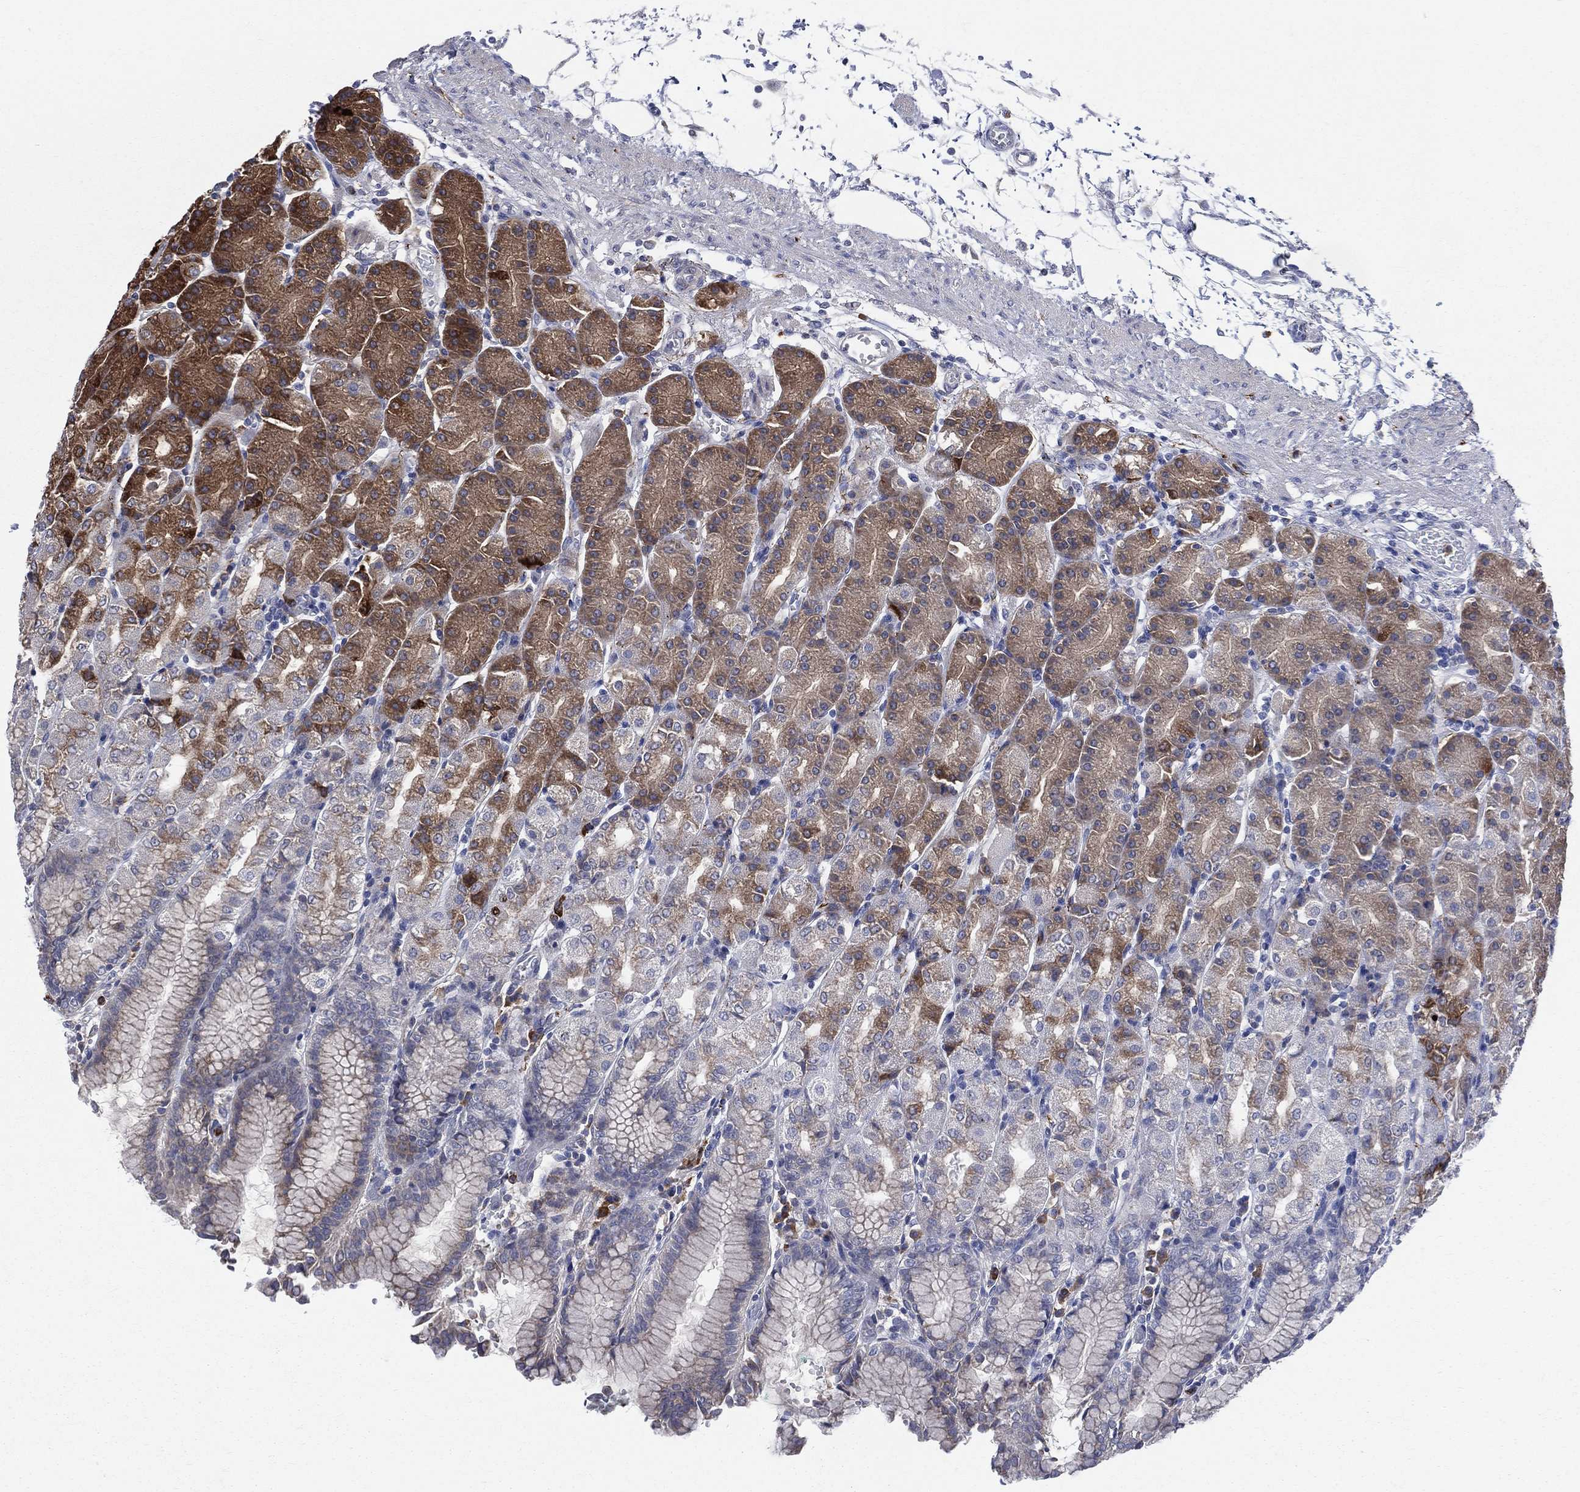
{"staining": {"intensity": "moderate", "quantity": "25%-75%", "location": "cytoplasmic/membranous"}, "tissue": "stomach", "cell_type": "Glandular cells", "image_type": "normal", "snomed": [{"axis": "morphology", "description": "Normal tissue, NOS"}, {"axis": "morphology", "description": "Adenocarcinoma, NOS"}, {"axis": "topography", "description": "Stomach"}], "caption": "High-magnification brightfield microscopy of normal stomach stained with DAB (3,3'-diaminobenzidine) (brown) and counterstained with hematoxylin (blue). glandular cells exhibit moderate cytoplasmic/membranous positivity is seen in approximately25%-75% of cells.", "gene": "CCDC159", "patient": {"sex": "female", "age": 81}}